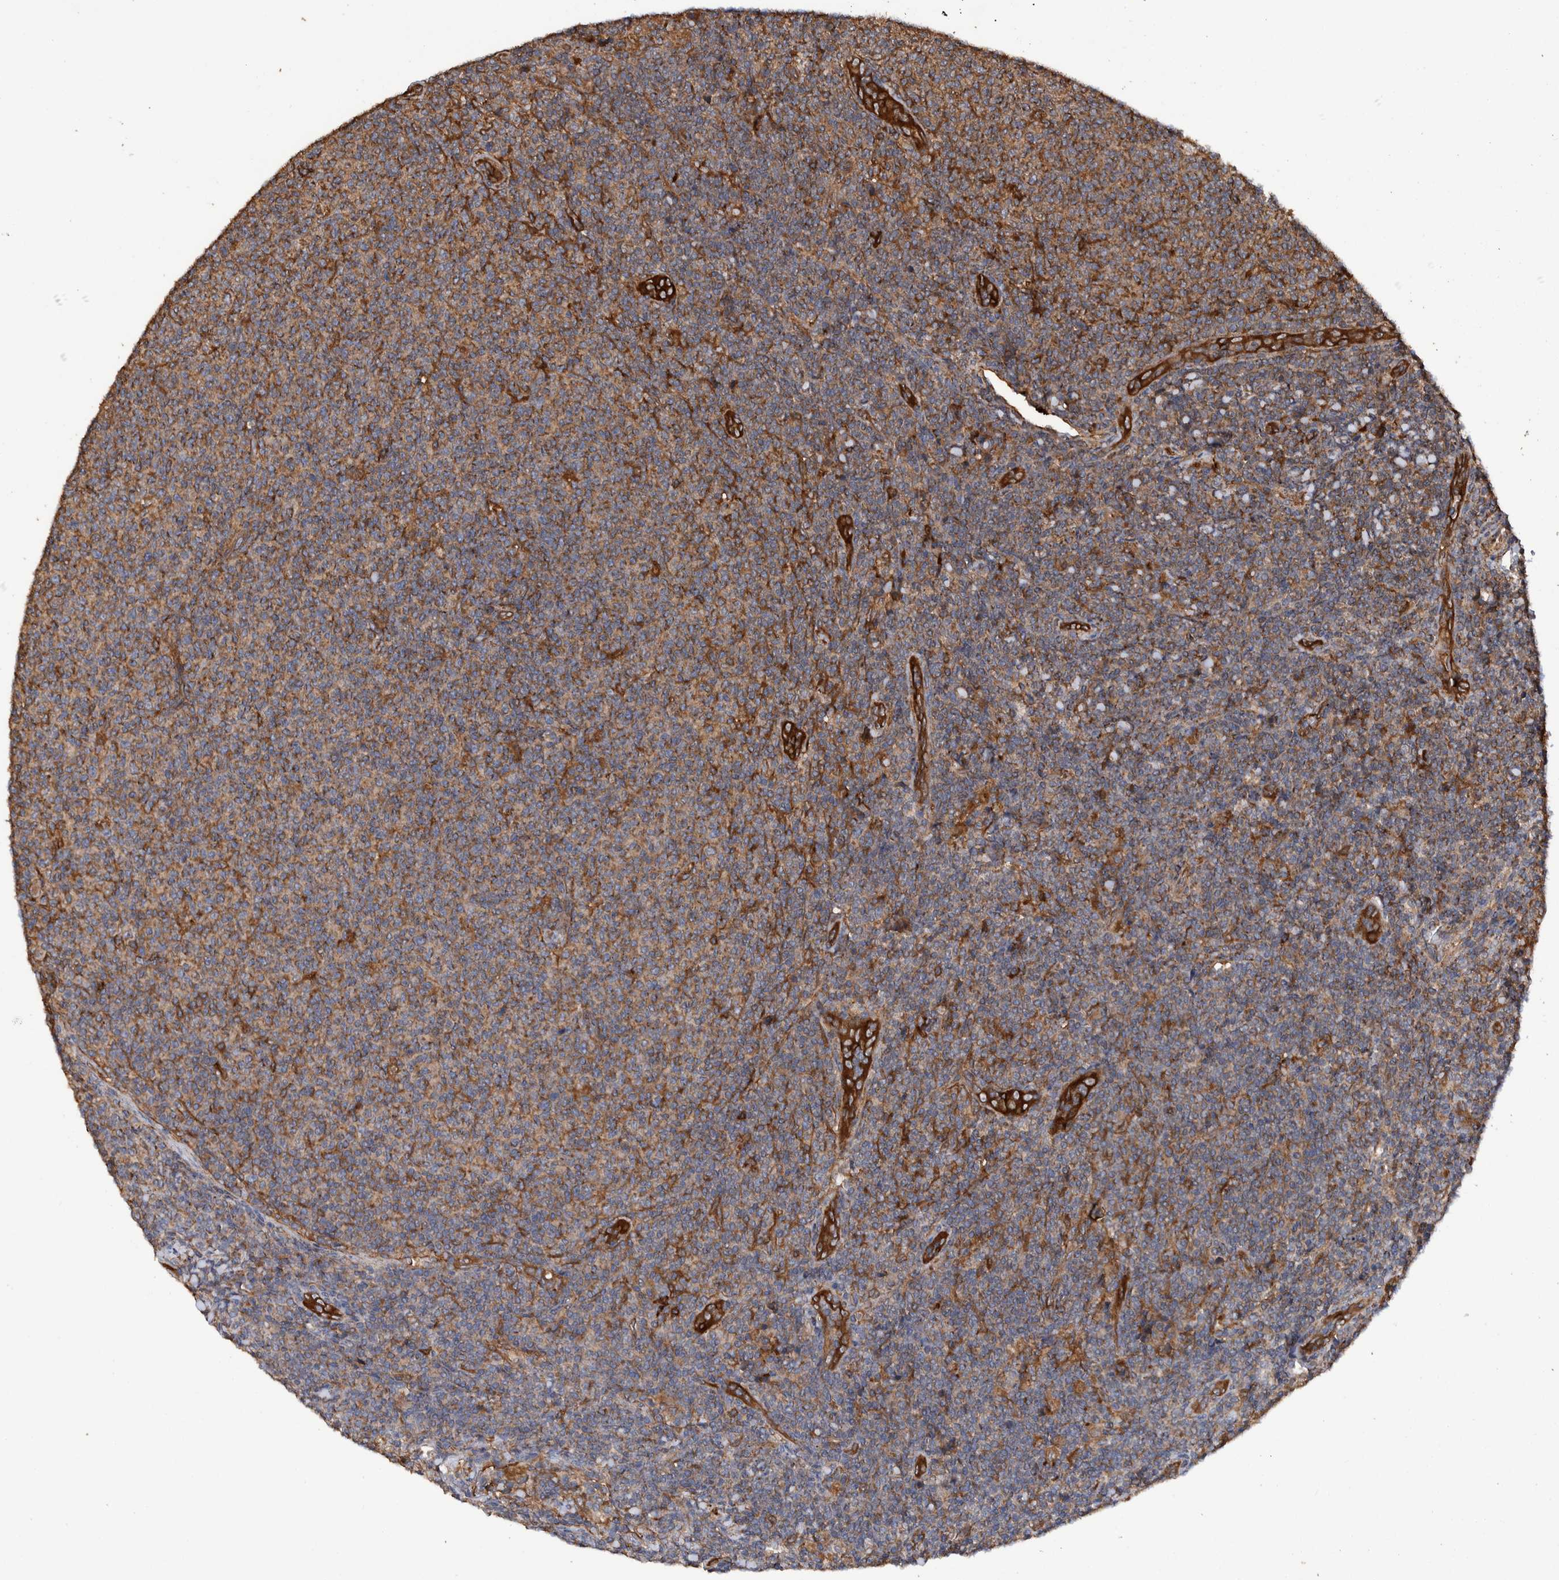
{"staining": {"intensity": "moderate", "quantity": ">75%", "location": "cytoplasmic/membranous"}, "tissue": "lymphoma", "cell_type": "Tumor cells", "image_type": "cancer", "snomed": [{"axis": "morphology", "description": "Malignant lymphoma, non-Hodgkin's type, Low grade"}, {"axis": "topography", "description": "Lymph node"}], "caption": "Tumor cells display medium levels of moderate cytoplasmic/membranous expression in about >75% of cells in lymphoma.", "gene": "TRIM16", "patient": {"sex": "male", "age": 66}}